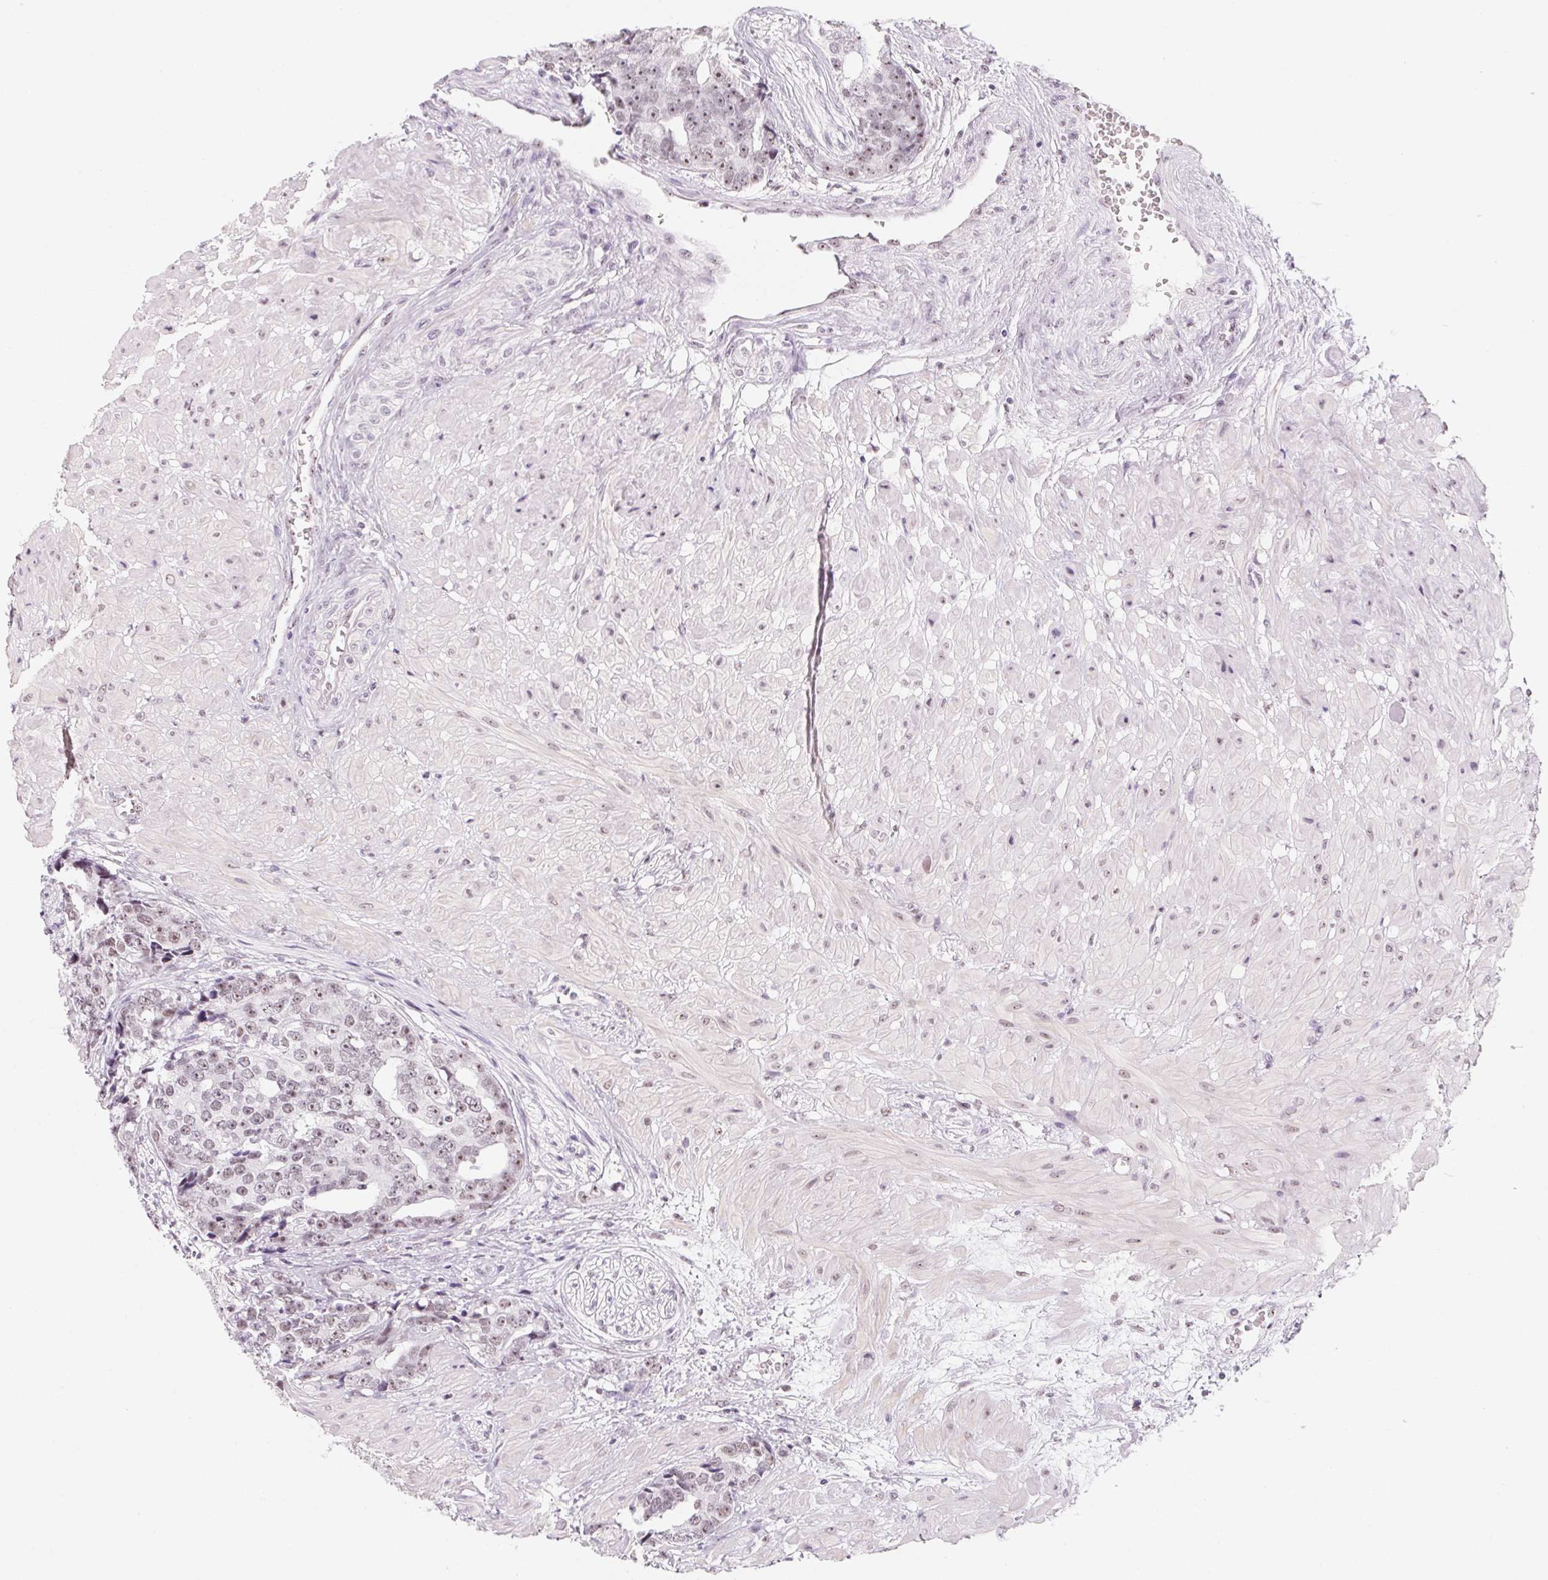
{"staining": {"intensity": "weak", "quantity": "25%-75%", "location": "nuclear"}, "tissue": "prostate cancer", "cell_type": "Tumor cells", "image_type": "cancer", "snomed": [{"axis": "morphology", "description": "Adenocarcinoma, High grade"}, {"axis": "topography", "description": "Prostate"}], "caption": "High-magnification brightfield microscopy of prostate cancer stained with DAB (3,3'-diaminobenzidine) (brown) and counterstained with hematoxylin (blue). tumor cells exhibit weak nuclear staining is seen in approximately25%-75% of cells. Immunohistochemistry (ihc) stains the protein of interest in brown and the nuclei are stained blue.", "gene": "ZIC4", "patient": {"sex": "male", "age": 71}}